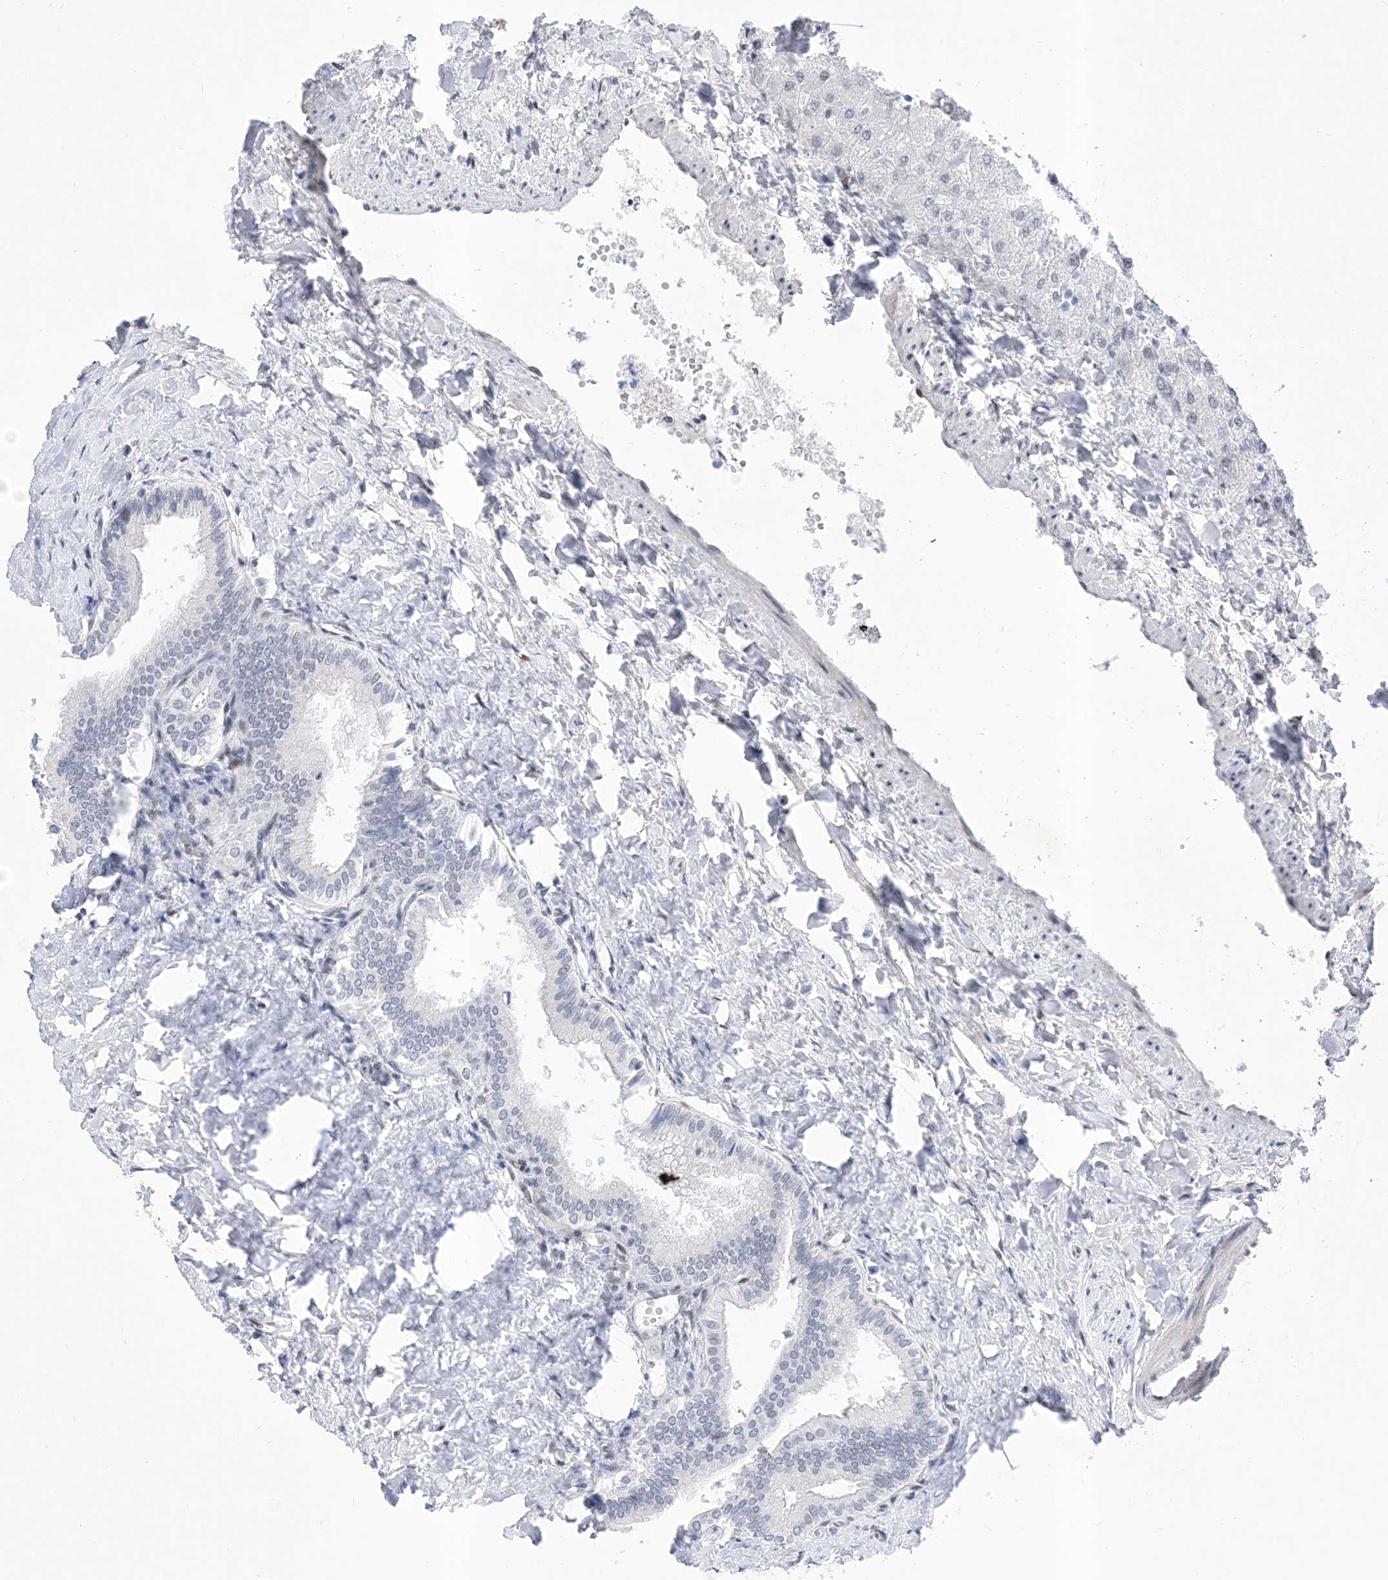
{"staining": {"intensity": "negative", "quantity": "none", "location": "none"}, "tissue": "liver", "cell_type": "Cholangiocytes", "image_type": "normal", "snomed": [{"axis": "morphology", "description": "Normal tissue, NOS"}, {"axis": "topography", "description": "Liver"}], "caption": "High power microscopy photomicrograph of an immunohistochemistry (IHC) image of normal liver, revealing no significant staining in cholangiocytes. (Immunohistochemistry (ihc), brightfield microscopy, high magnification).", "gene": "ATN1", "patient": {"sex": "male", "age": 55}}